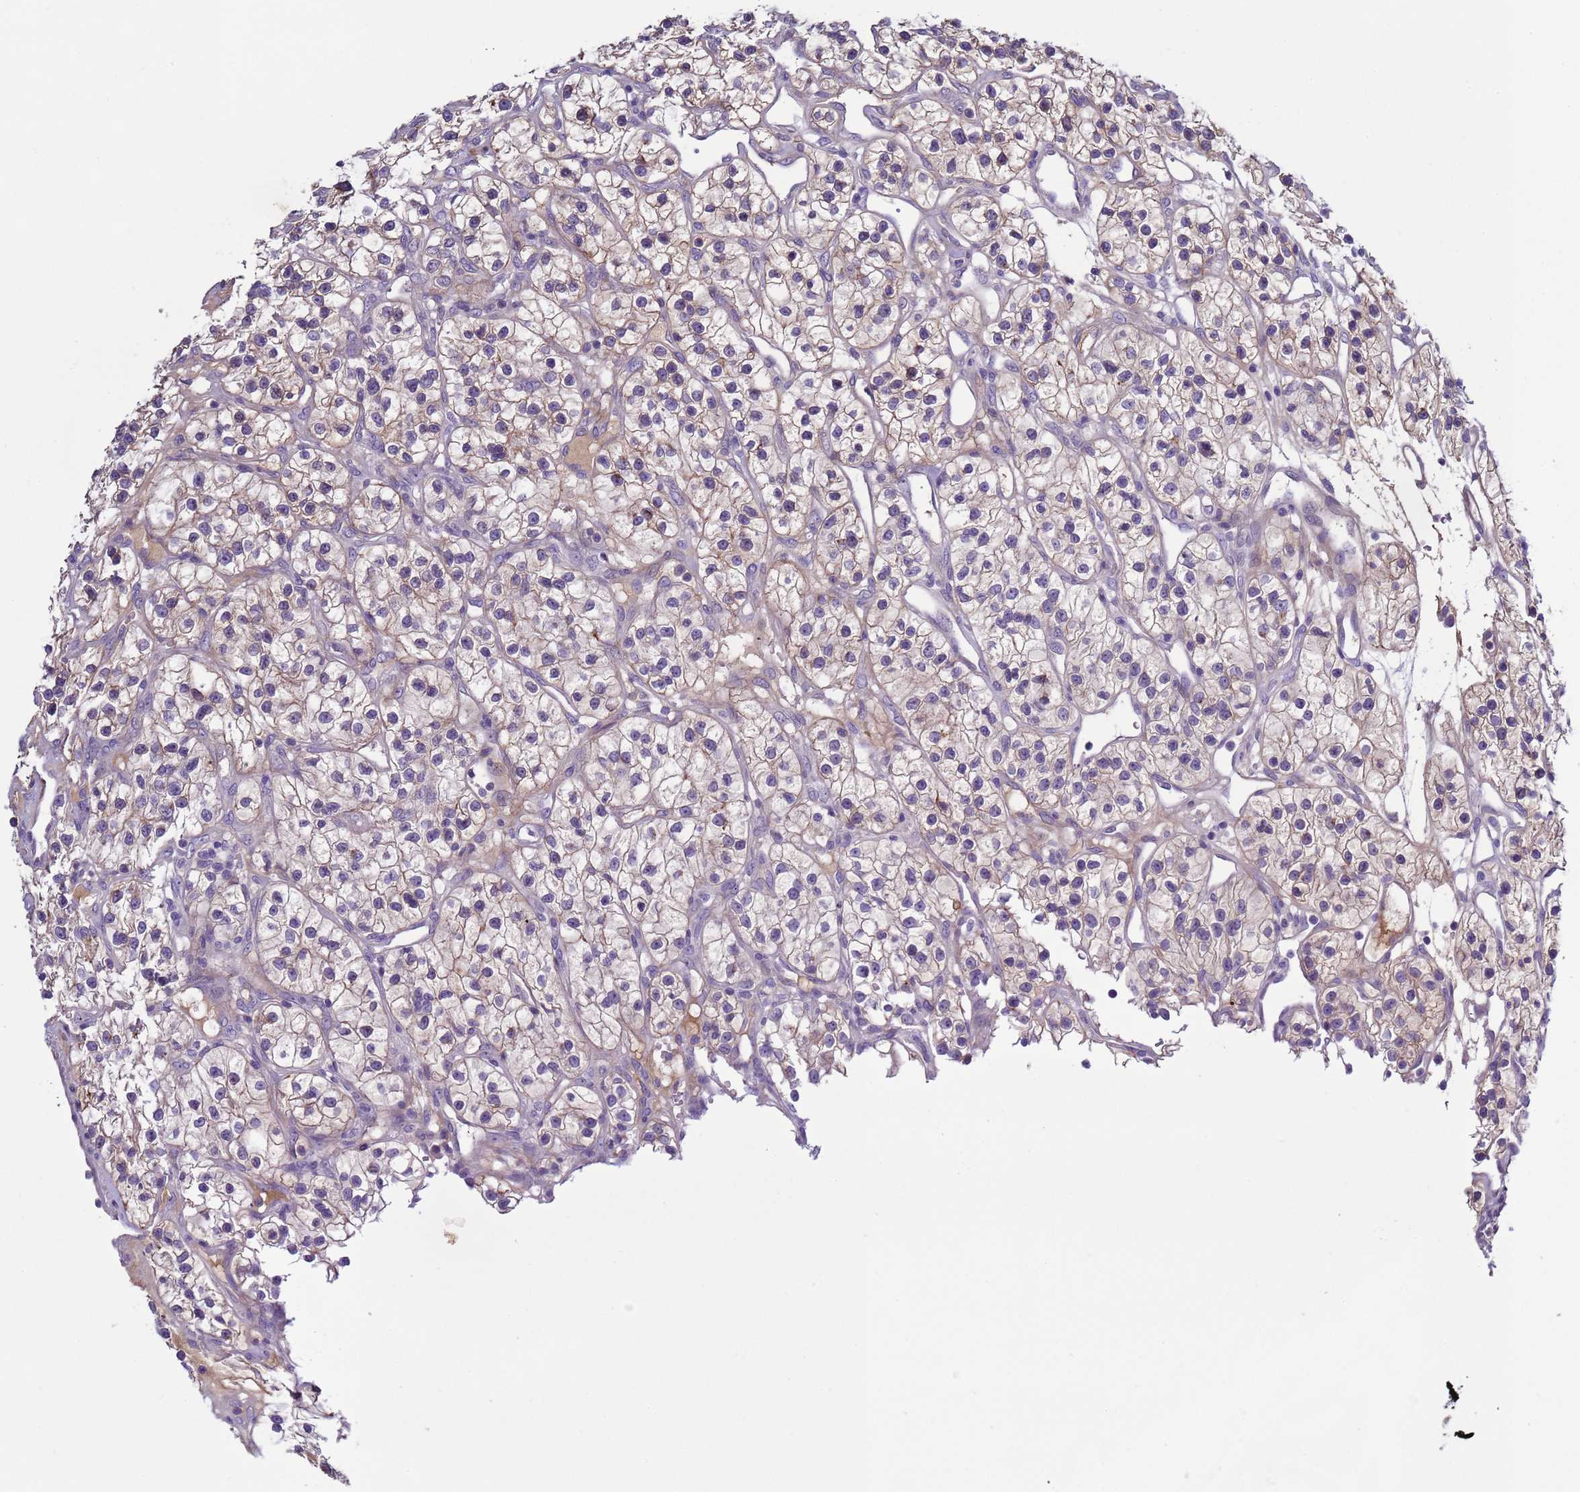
{"staining": {"intensity": "weak", "quantity": "25%-75%", "location": "cytoplasmic/membranous"}, "tissue": "renal cancer", "cell_type": "Tumor cells", "image_type": "cancer", "snomed": [{"axis": "morphology", "description": "Adenocarcinoma, NOS"}, {"axis": "topography", "description": "Kidney"}], "caption": "Protein positivity by immunohistochemistry (IHC) demonstrates weak cytoplasmic/membranous positivity in about 25%-75% of tumor cells in adenocarcinoma (renal).", "gene": "TRIM51", "patient": {"sex": "female", "age": 57}}